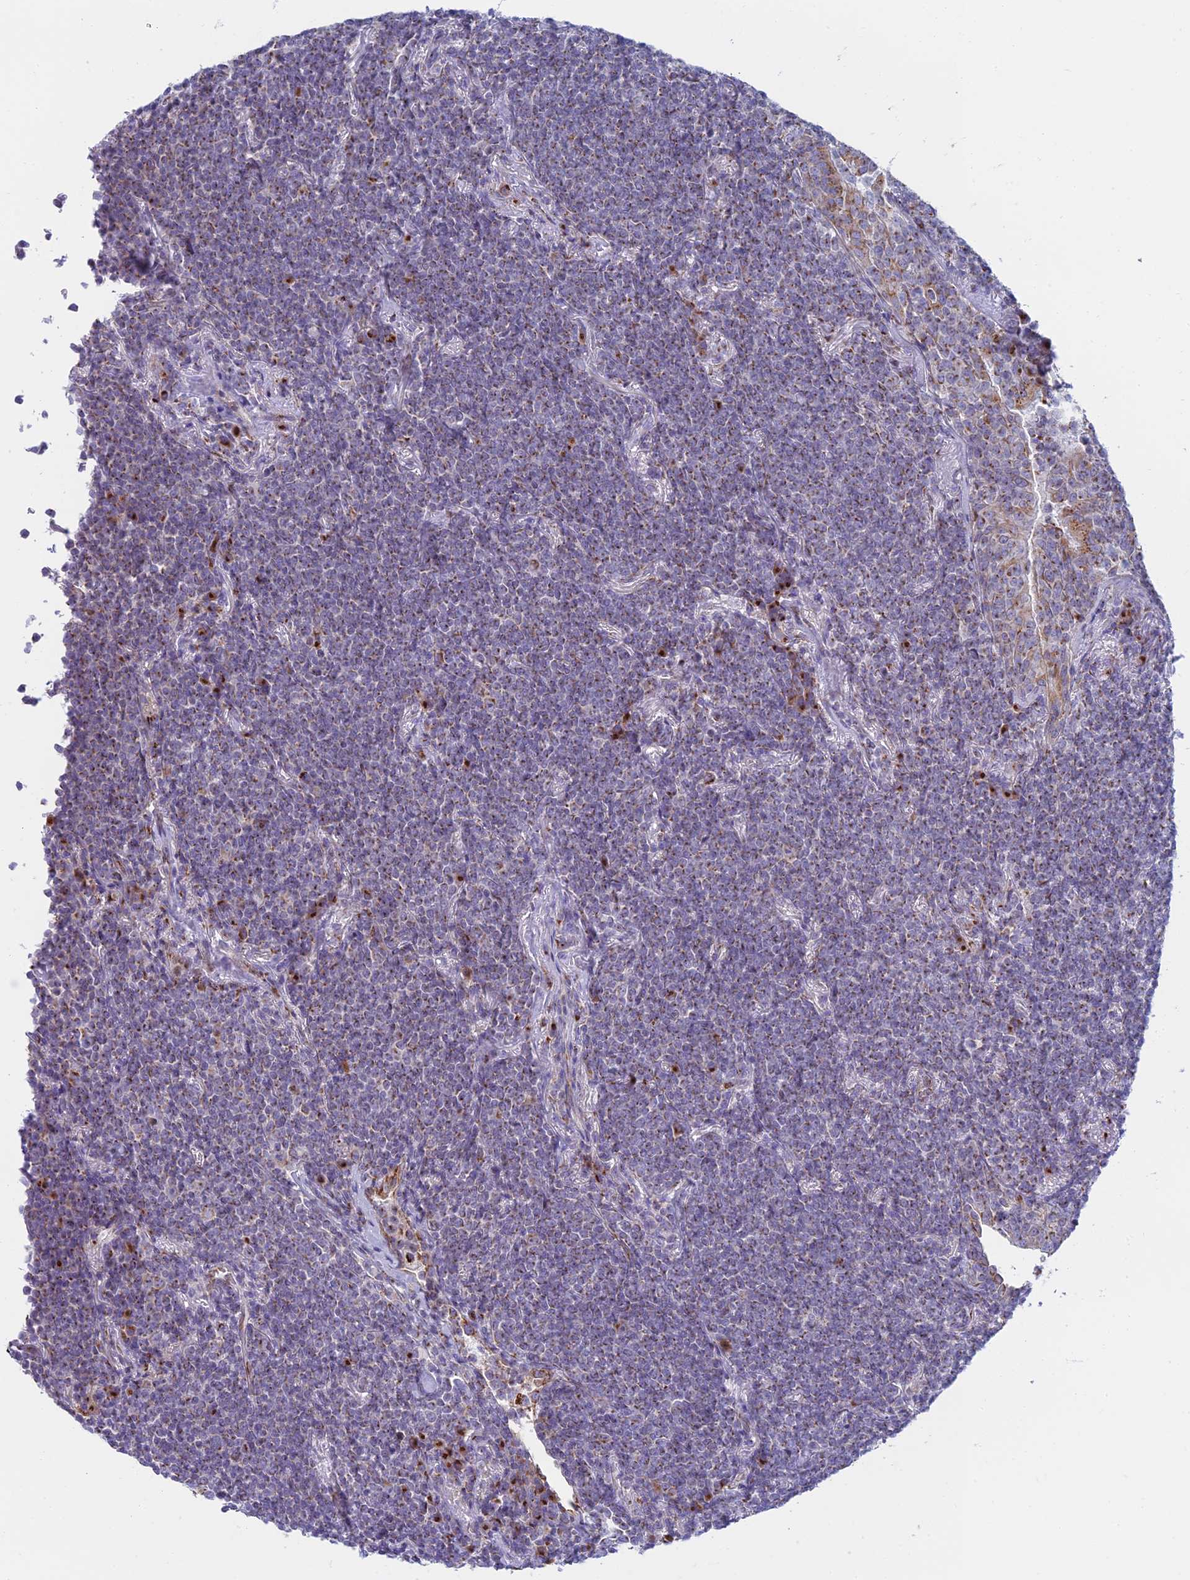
{"staining": {"intensity": "weak", "quantity": "25%-75%", "location": "cytoplasmic/membranous"}, "tissue": "lymphoma", "cell_type": "Tumor cells", "image_type": "cancer", "snomed": [{"axis": "morphology", "description": "Malignant lymphoma, non-Hodgkin's type, Low grade"}, {"axis": "topography", "description": "Lung"}], "caption": "An immunohistochemistry (IHC) photomicrograph of tumor tissue is shown. Protein staining in brown shows weak cytoplasmic/membranous positivity in malignant lymphoma, non-Hodgkin's type (low-grade) within tumor cells. (IHC, brightfield microscopy, high magnification).", "gene": "HS2ST1", "patient": {"sex": "female", "age": 71}}